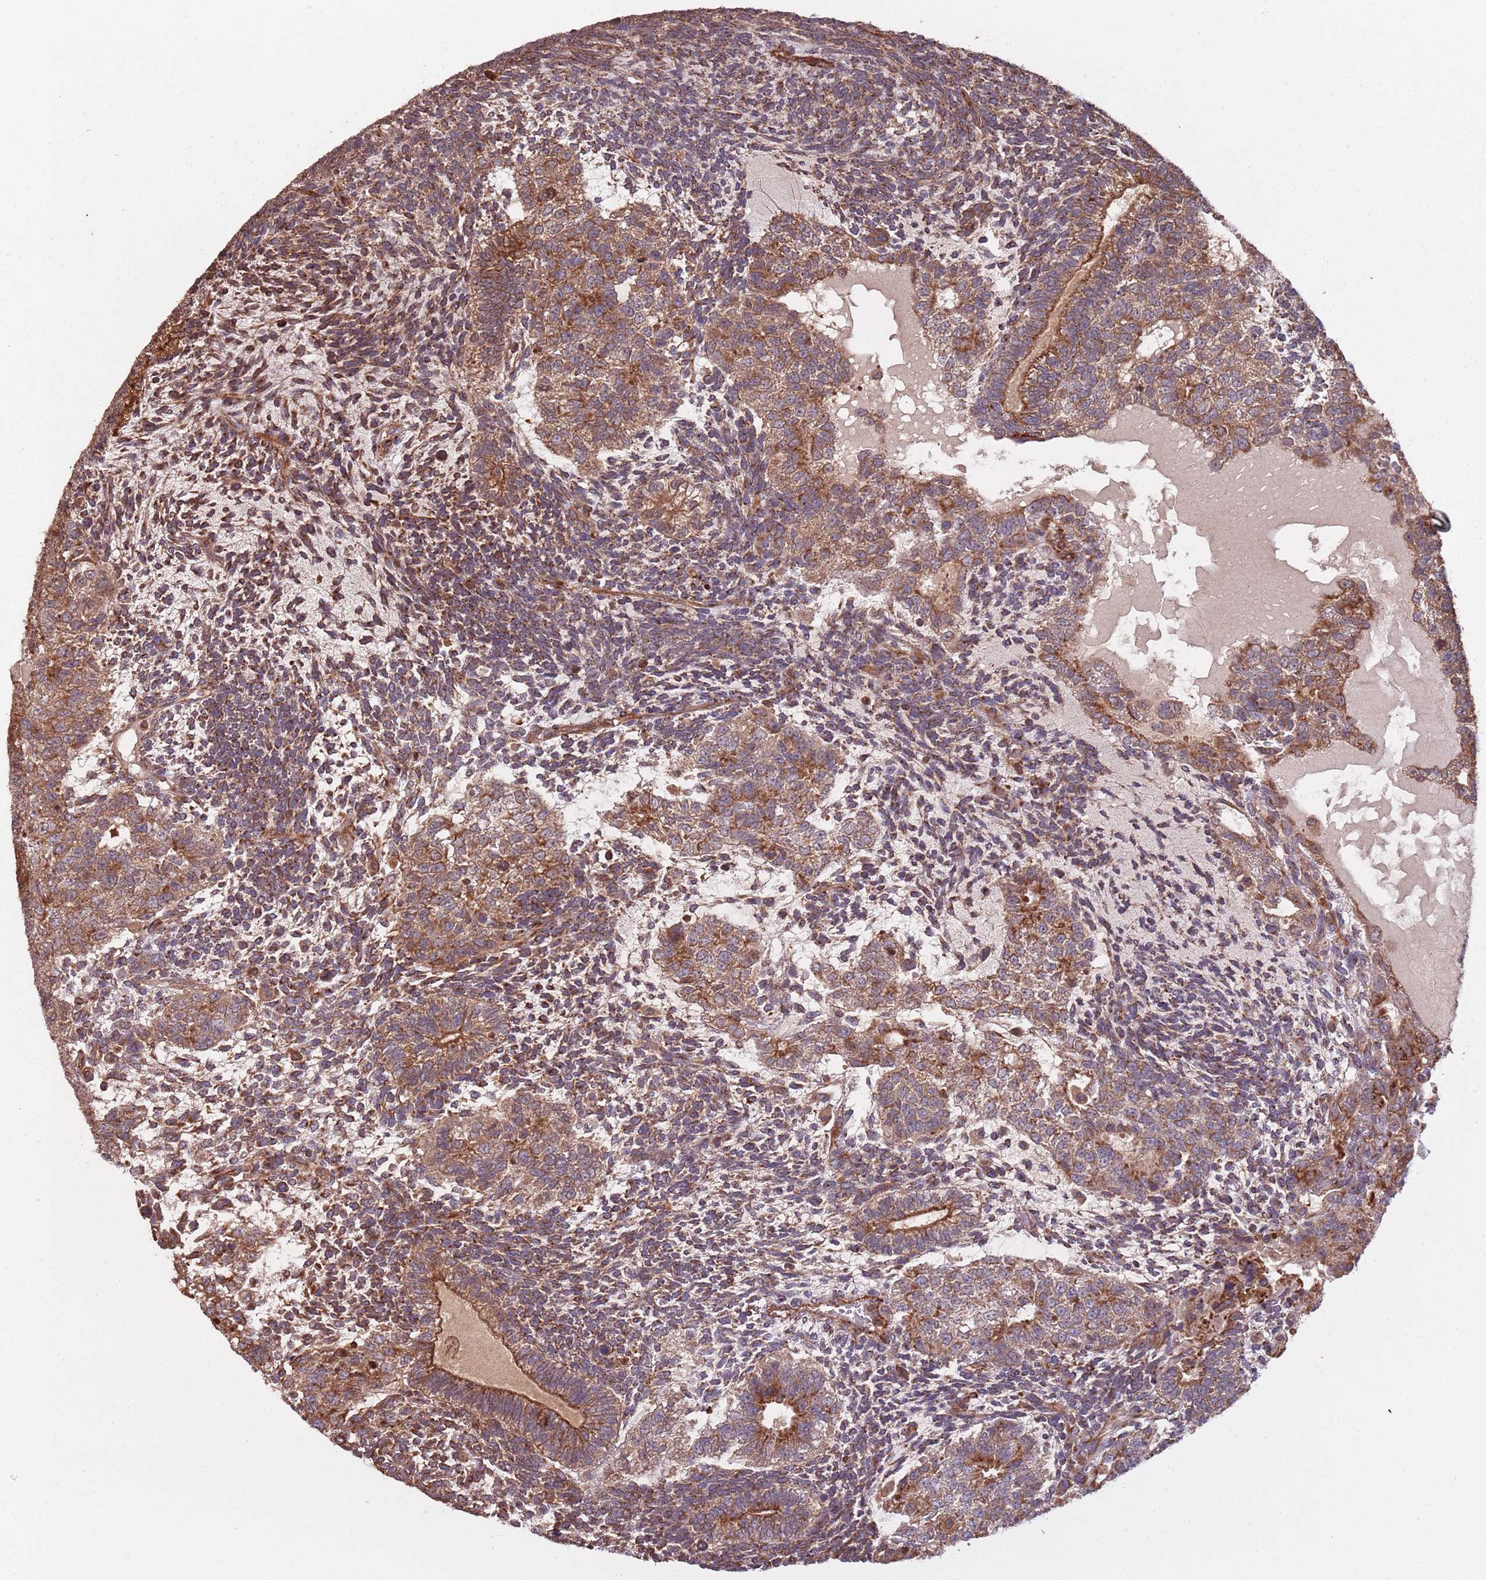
{"staining": {"intensity": "strong", "quantity": ">75%", "location": "cytoplasmic/membranous"}, "tissue": "testis cancer", "cell_type": "Tumor cells", "image_type": "cancer", "snomed": [{"axis": "morphology", "description": "Carcinoma, Embryonal, NOS"}, {"axis": "topography", "description": "Testis"}], "caption": "Brown immunohistochemical staining in human testis cancer (embryonal carcinoma) reveals strong cytoplasmic/membranous expression in approximately >75% of tumor cells.", "gene": "COG4", "patient": {"sex": "male", "age": 23}}